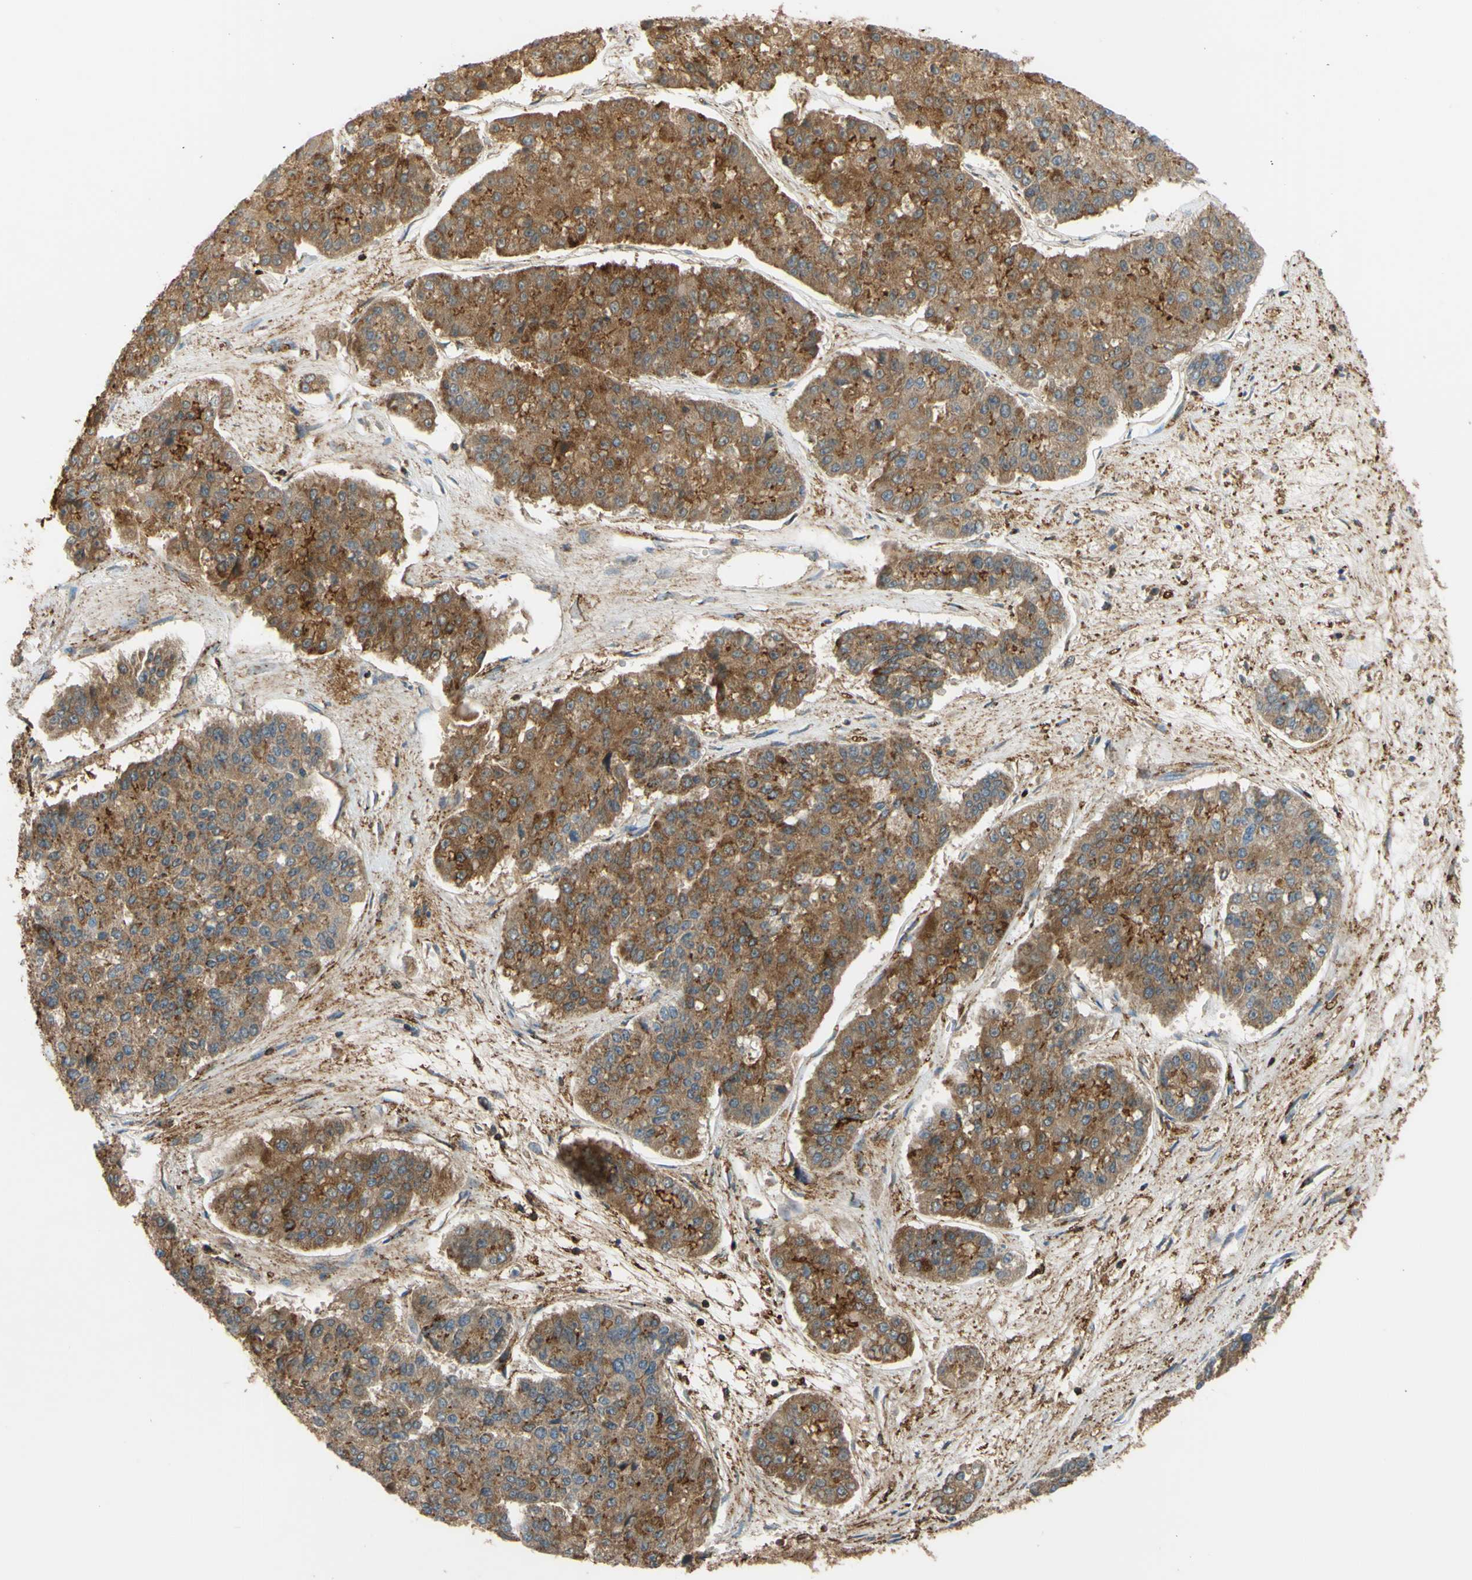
{"staining": {"intensity": "moderate", "quantity": ">75%", "location": "cytoplasmic/membranous"}, "tissue": "pancreatic cancer", "cell_type": "Tumor cells", "image_type": "cancer", "snomed": [{"axis": "morphology", "description": "Adenocarcinoma, NOS"}, {"axis": "topography", "description": "Pancreas"}], "caption": "Tumor cells reveal moderate cytoplasmic/membranous staining in approximately >75% of cells in pancreatic cancer (adenocarcinoma).", "gene": "POR", "patient": {"sex": "male", "age": 50}}